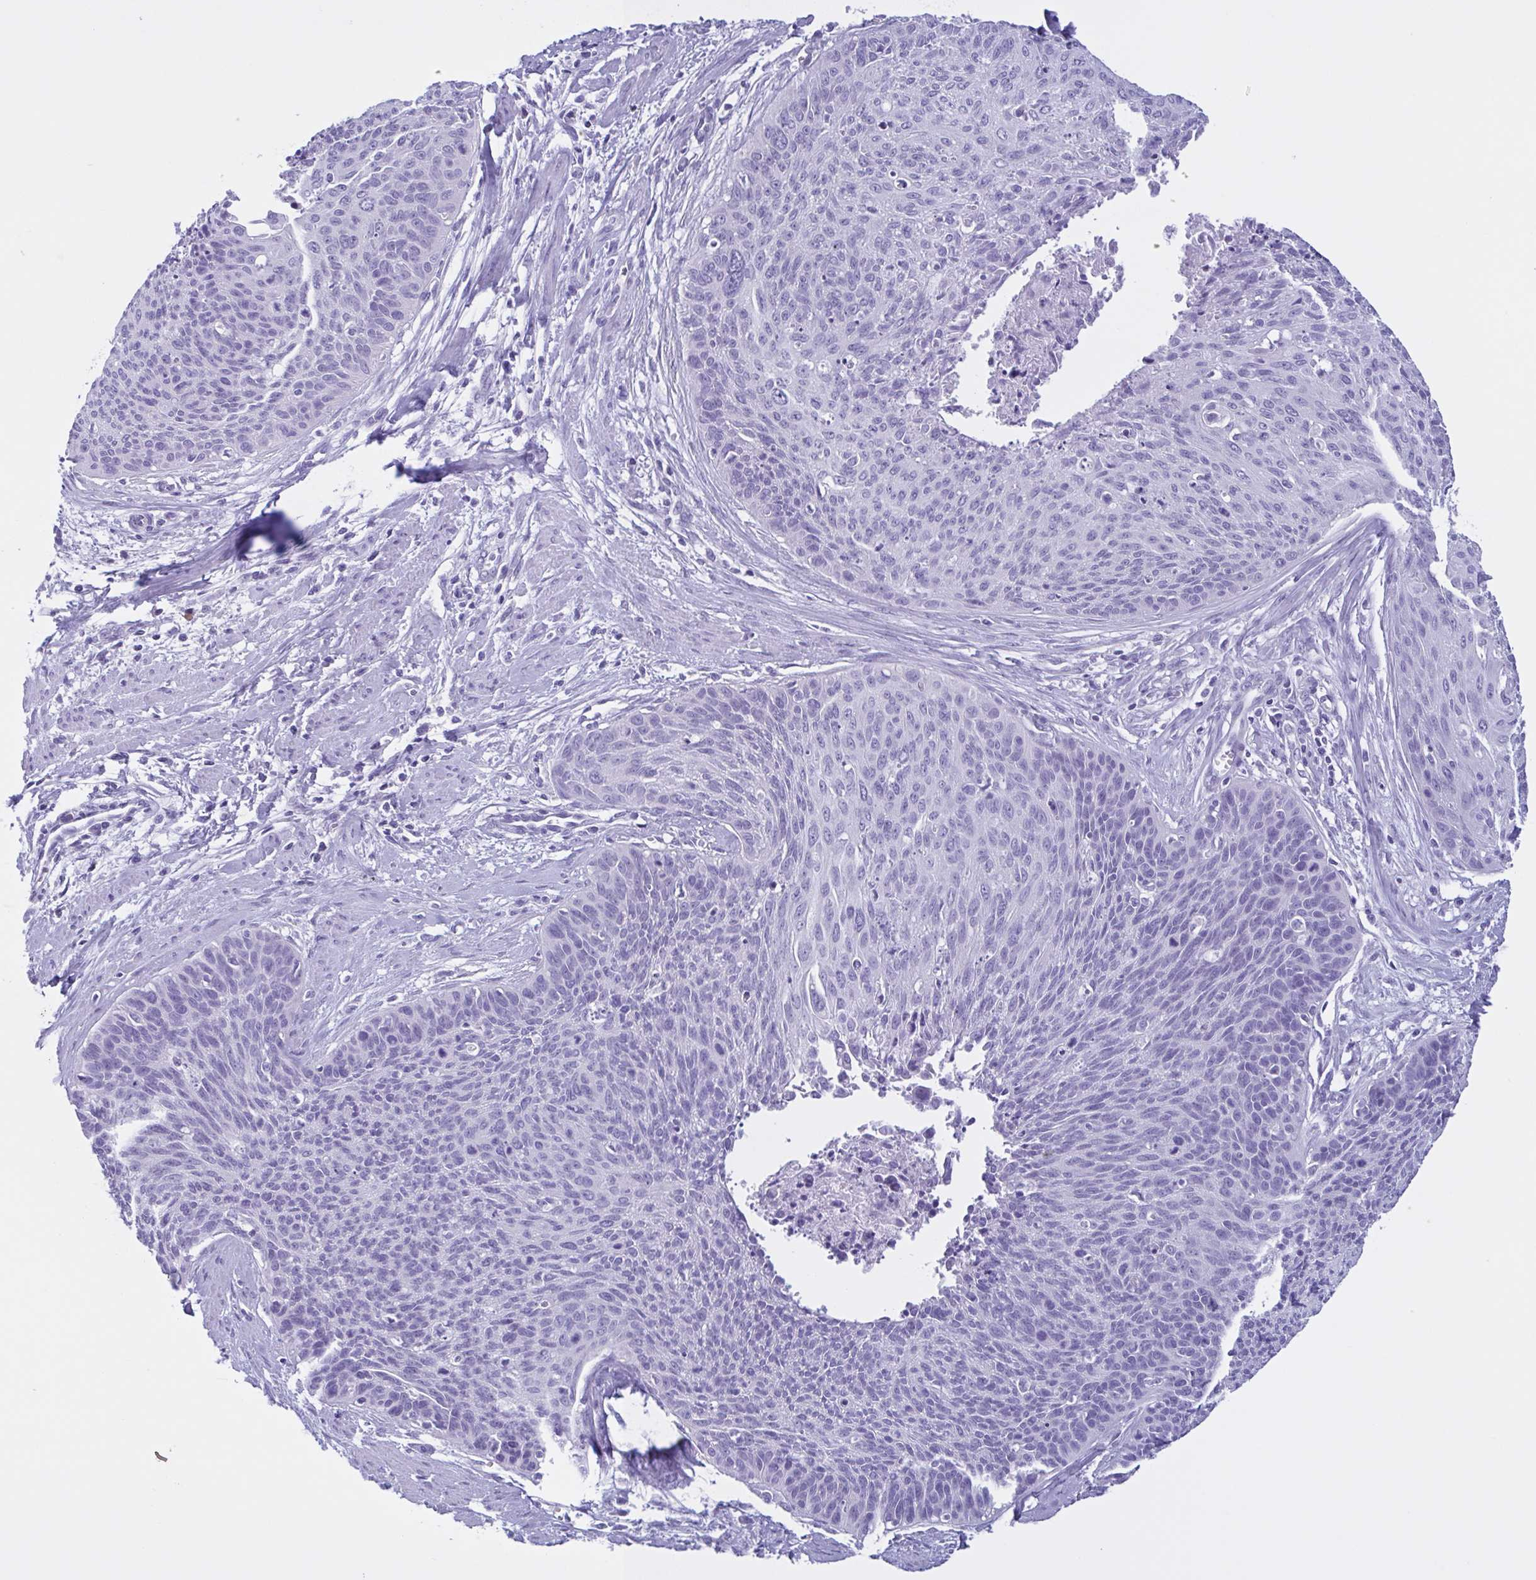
{"staining": {"intensity": "negative", "quantity": "none", "location": "none"}, "tissue": "cervical cancer", "cell_type": "Tumor cells", "image_type": "cancer", "snomed": [{"axis": "morphology", "description": "Squamous cell carcinoma, NOS"}, {"axis": "topography", "description": "Cervix"}], "caption": "IHC image of human cervical cancer (squamous cell carcinoma) stained for a protein (brown), which exhibits no positivity in tumor cells.", "gene": "INAFM1", "patient": {"sex": "female", "age": 55}}